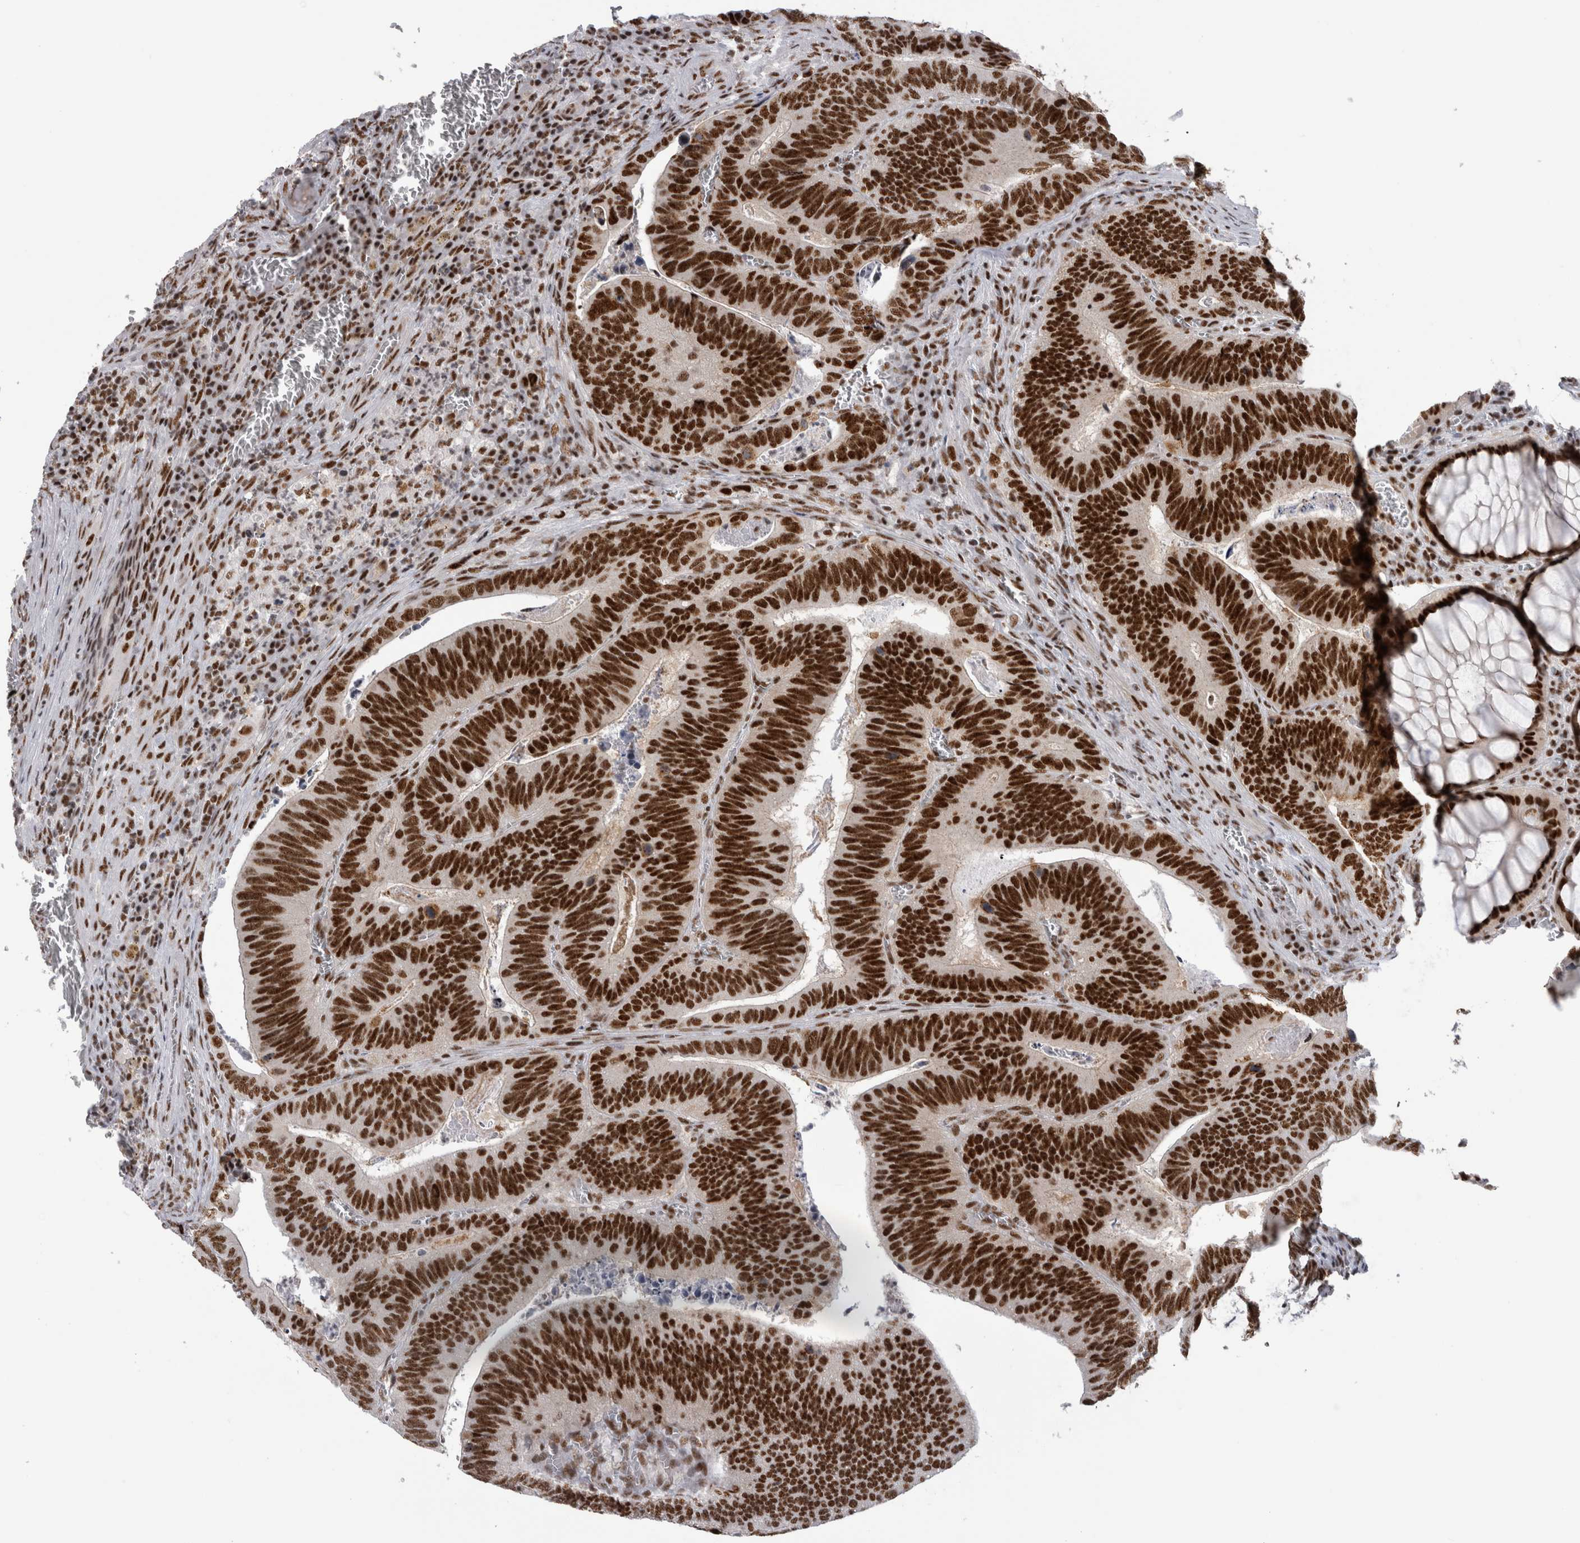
{"staining": {"intensity": "strong", "quantity": ">75%", "location": "nuclear"}, "tissue": "colorectal cancer", "cell_type": "Tumor cells", "image_type": "cancer", "snomed": [{"axis": "morphology", "description": "Inflammation, NOS"}, {"axis": "morphology", "description": "Adenocarcinoma, NOS"}, {"axis": "topography", "description": "Colon"}], "caption": "Protein analysis of colorectal cancer tissue shows strong nuclear positivity in about >75% of tumor cells.", "gene": "CDK11A", "patient": {"sex": "male", "age": 72}}